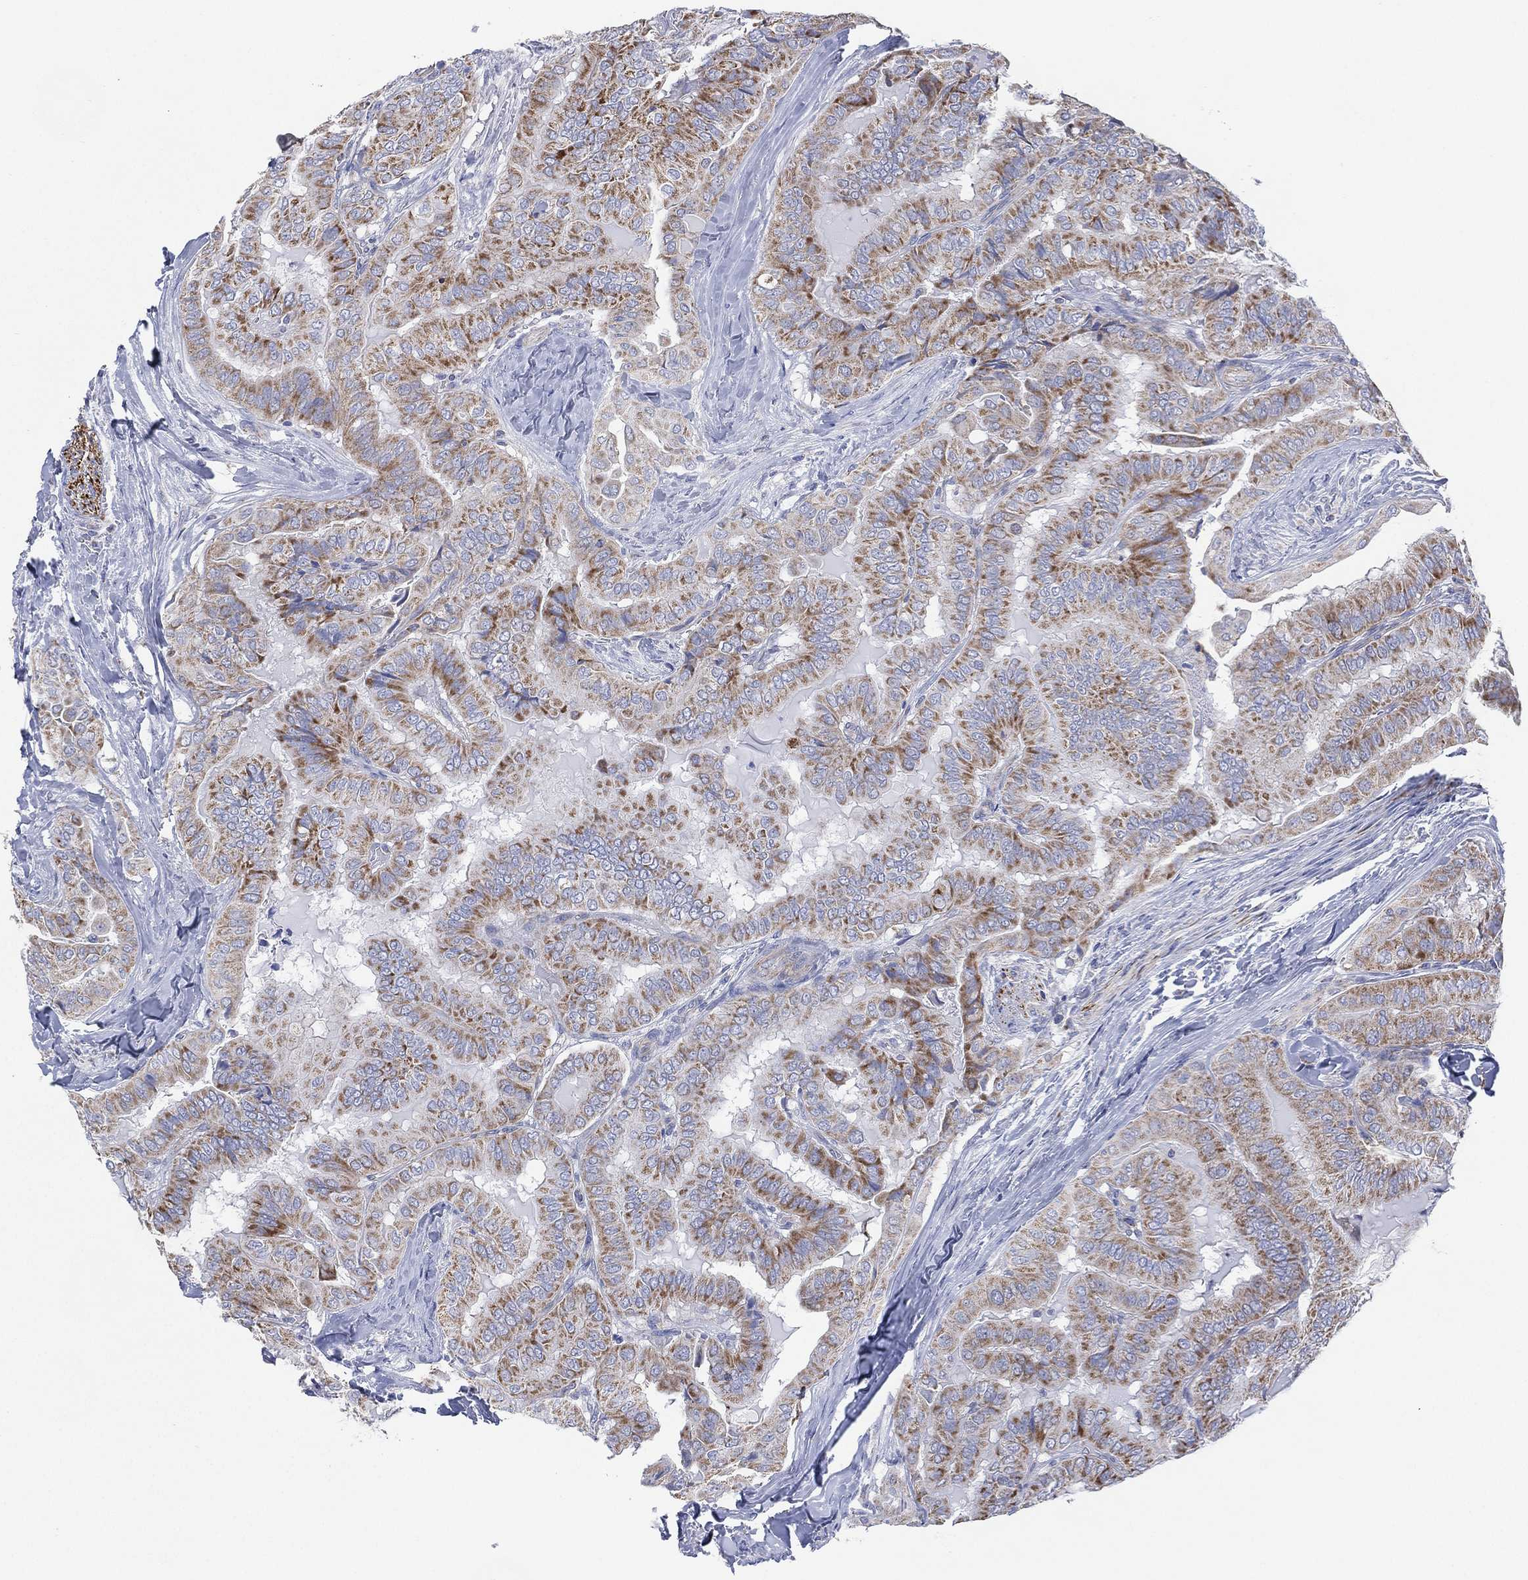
{"staining": {"intensity": "moderate", "quantity": ">75%", "location": "cytoplasmic/membranous"}, "tissue": "thyroid cancer", "cell_type": "Tumor cells", "image_type": "cancer", "snomed": [{"axis": "morphology", "description": "Papillary adenocarcinoma, NOS"}, {"axis": "topography", "description": "Thyroid gland"}], "caption": "High-magnification brightfield microscopy of papillary adenocarcinoma (thyroid) stained with DAB (3,3'-diaminobenzidine) (brown) and counterstained with hematoxylin (blue). tumor cells exhibit moderate cytoplasmic/membranous positivity is present in approximately>75% of cells.", "gene": "INA", "patient": {"sex": "female", "age": 68}}